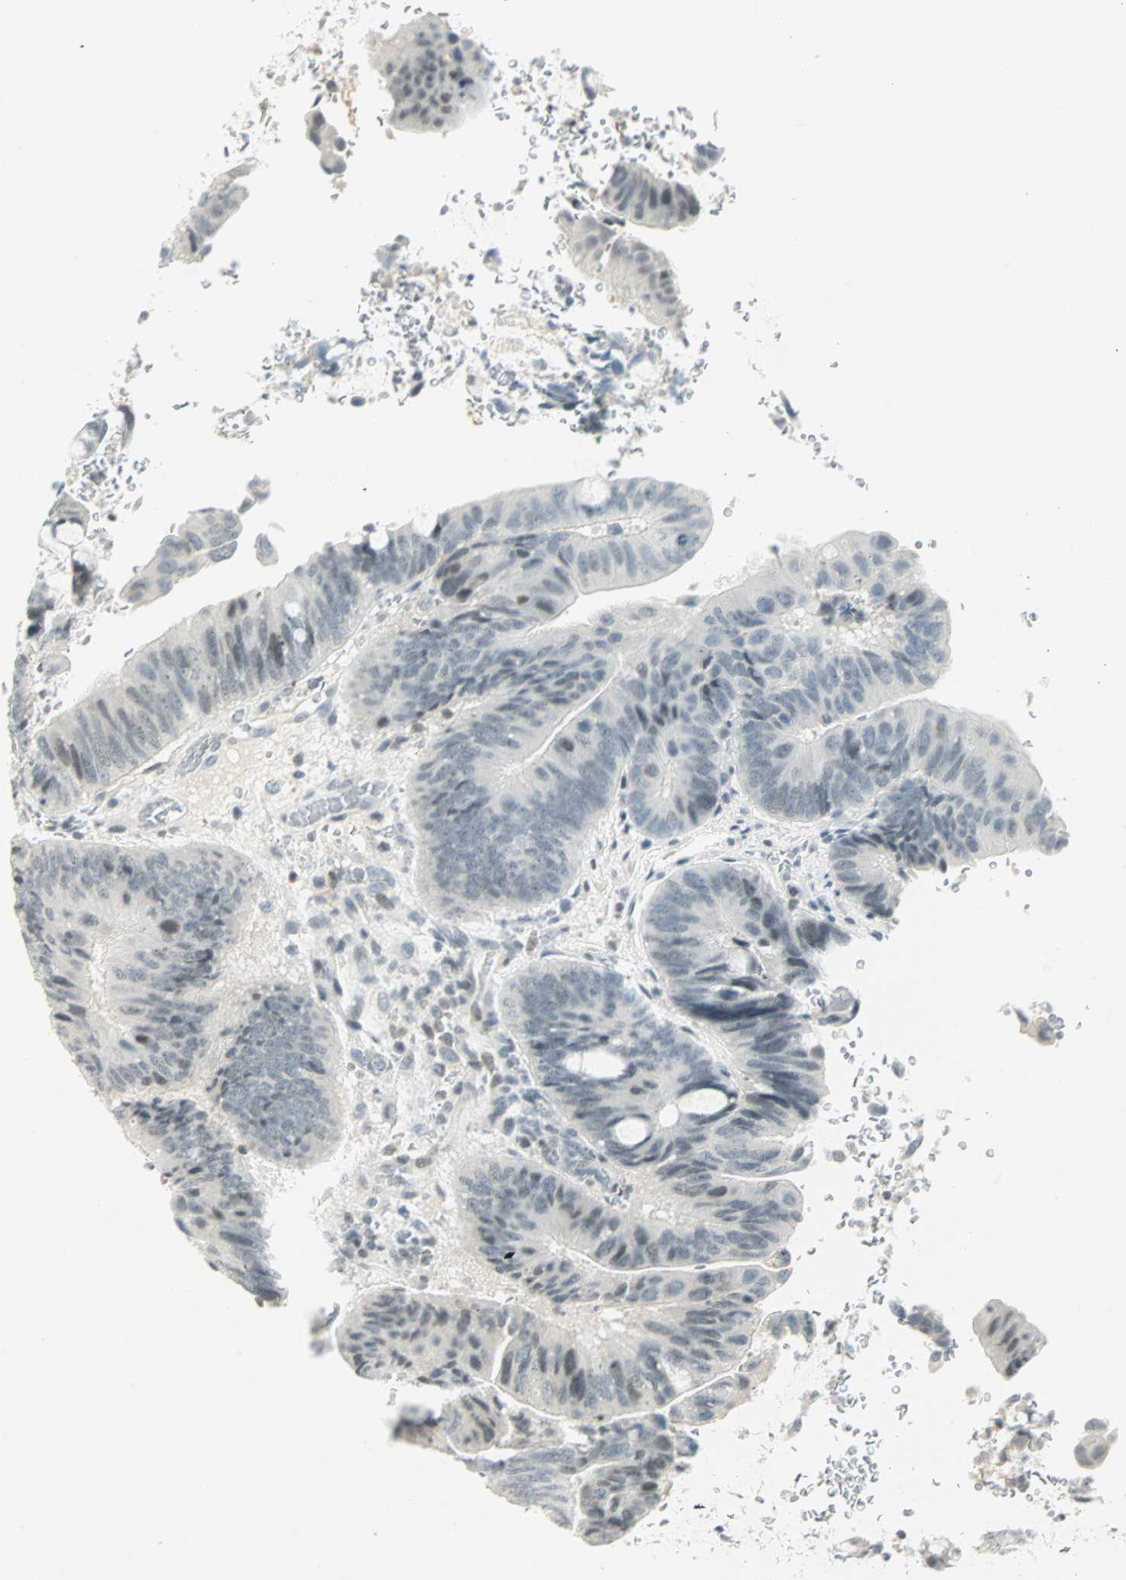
{"staining": {"intensity": "weak", "quantity": "<25%", "location": "nuclear"}, "tissue": "colorectal cancer", "cell_type": "Tumor cells", "image_type": "cancer", "snomed": [{"axis": "morphology", "description": "Normal tissue, NOS"}, {"axis": "morphology", "description": "Adenocarcinoma, NOS"}, {"axis": "topography", "description": "Rectum"}, {"axis": "topography", "description": "Peripheral nerve tissue"}], "caption": "IHC histopathology image of neoplastic tissue: human colorectal adenocarcinoma stained with DAB (3,3'-diaminobenzidine) demonstrates no significant protein expression in tumor cells.", "gene": "SMAD3", "patient": {"sex": "male", "age": 92}}